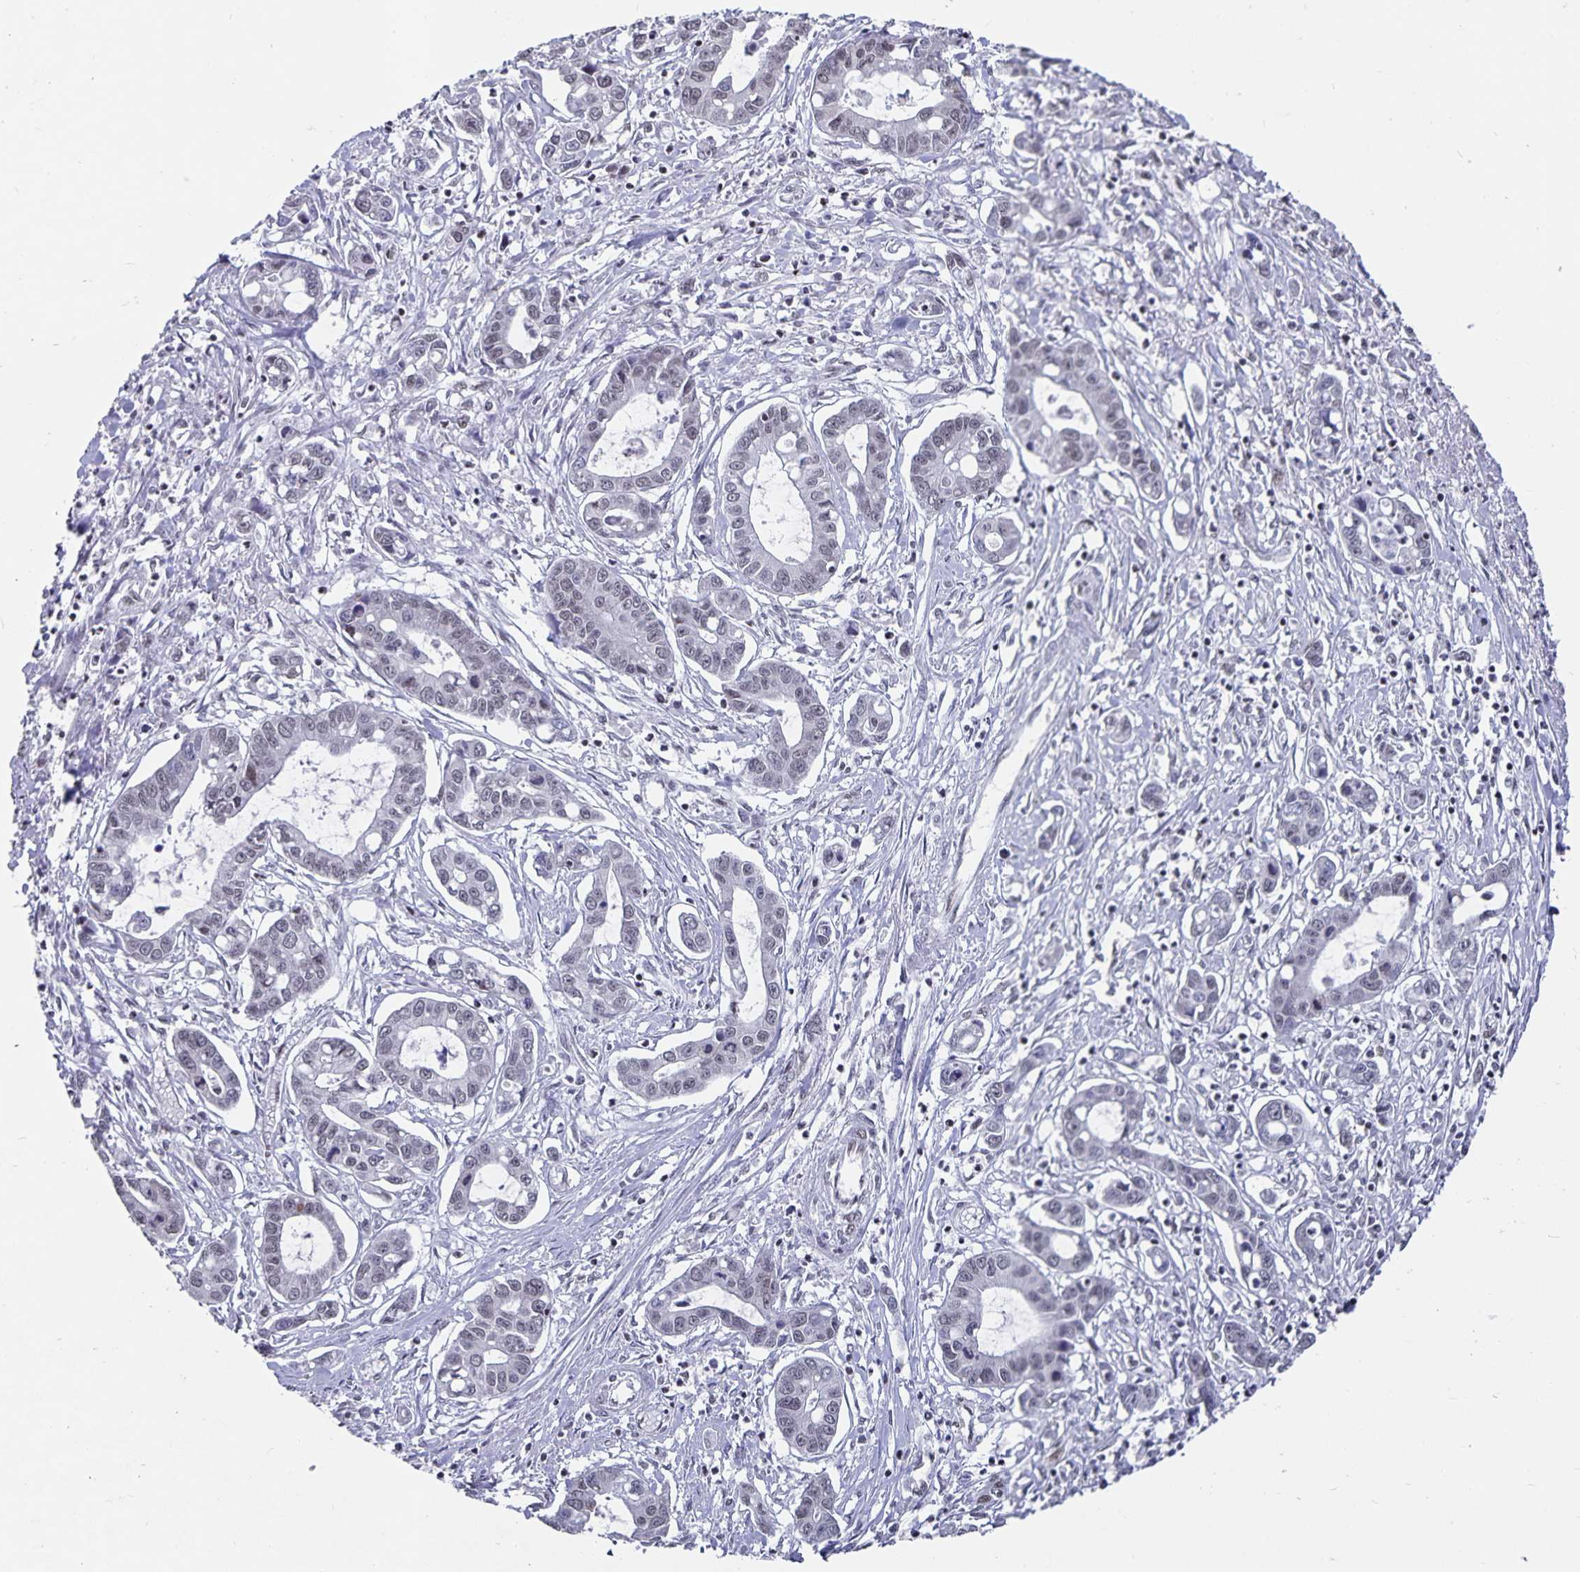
{"staining": {"intensity": "negative", "quantity": "none", "location": "none"}, "tissue": "liver cancer", "cell_type": "Tumor cells", "image_type": "cancer", "snomed": [{"axis": "morphology", "description": "Cholangiocarcinoma"}, {"axis": "topography", "description": "Liver"}], "caption": "DAB (3,3'-diaminobenzidine) immunohistochemical staining of liver cancer (cholangiocarcinoma) displays no significant staining in tumor cells.", "gene": "PBX2", "patient": {"sex": "male", "age": 58}}